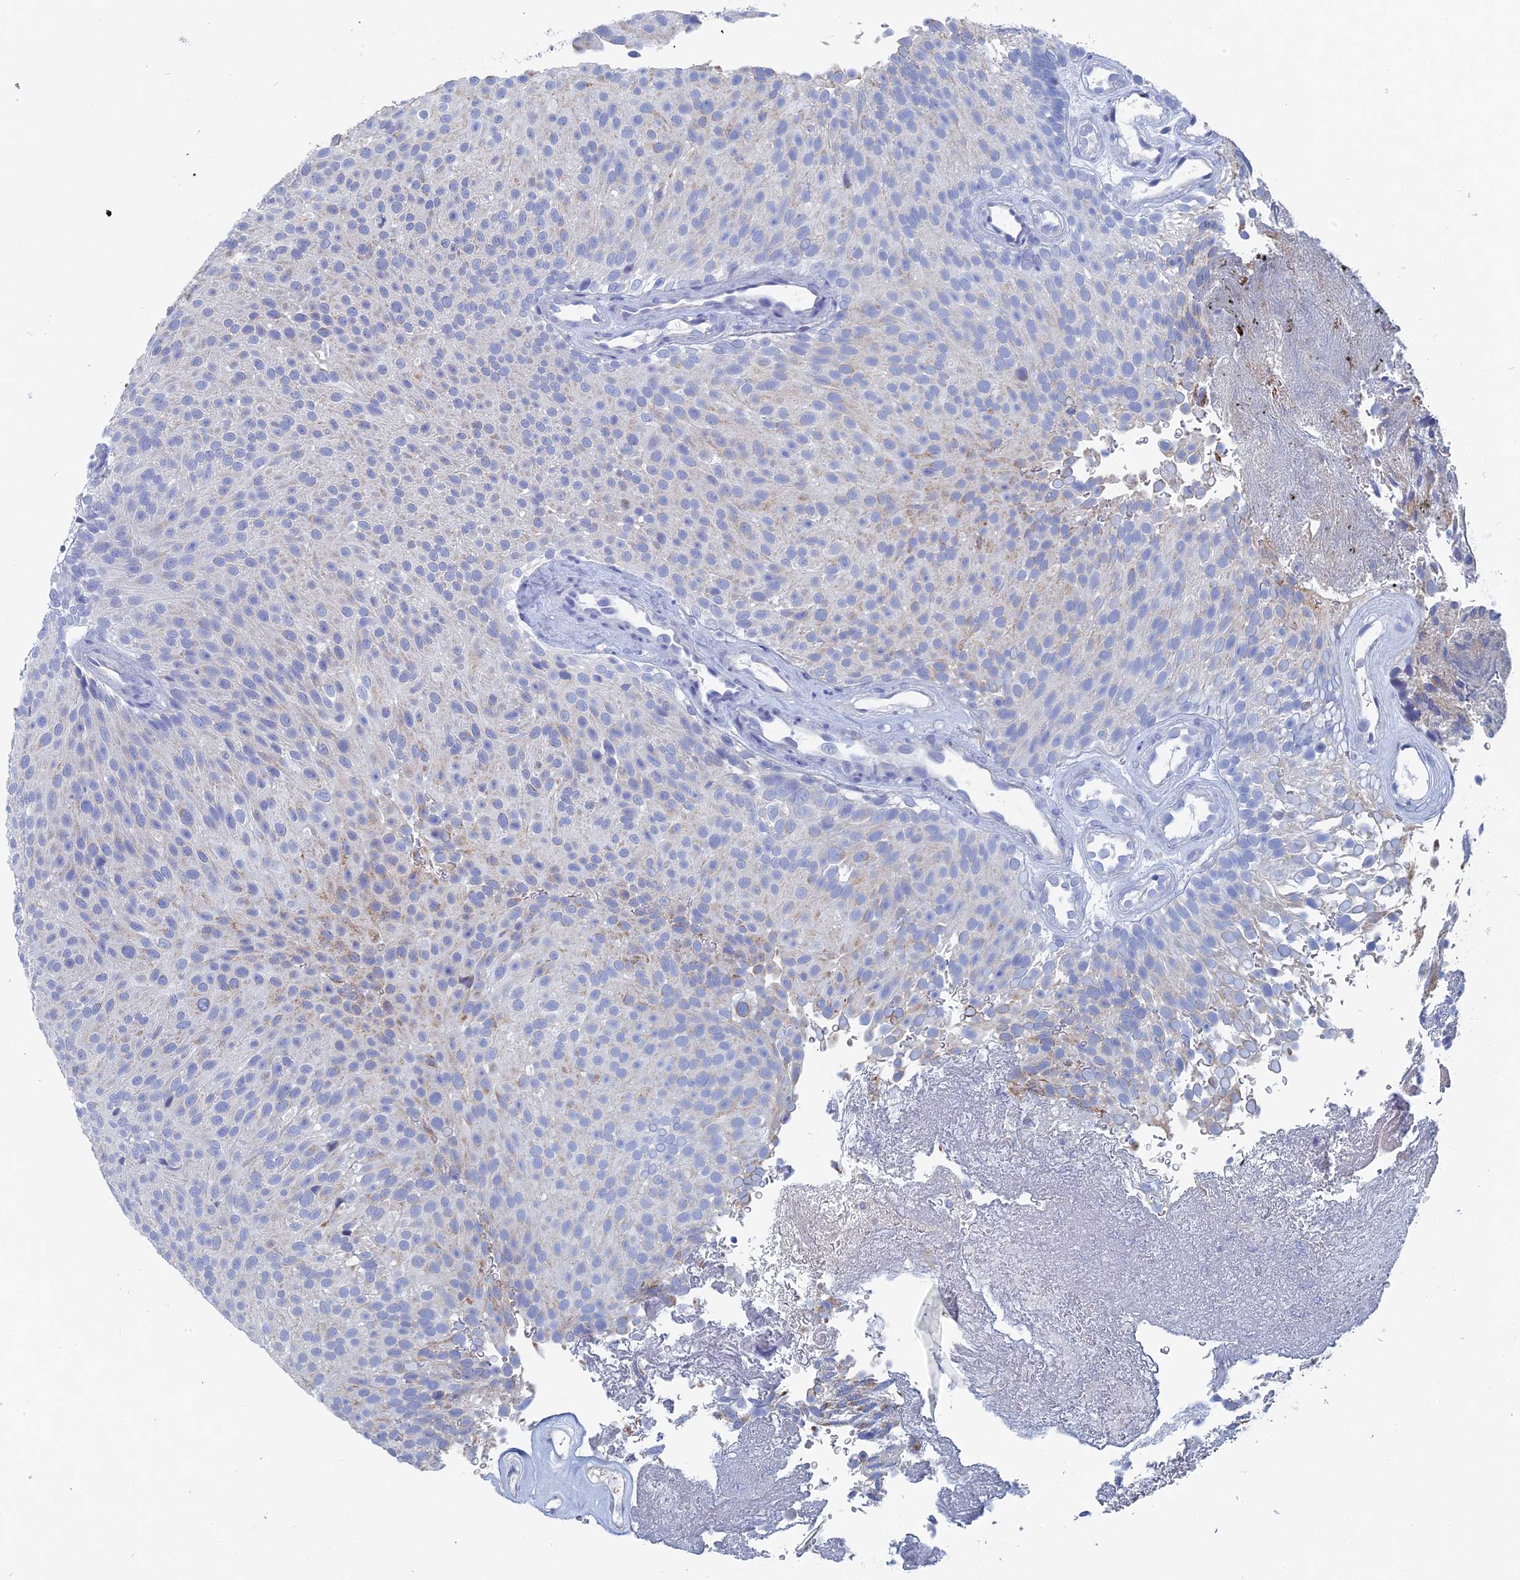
{"staining": {"intensity": "negative", "quantity": "none", "location": "none"}, "tissue": "urothelial cancer", "cell_type": "Tumor cells", "image_type": "cancer", "snomed": [{"axis": "morphology", "description": "Urothelial carcinoma, Low grade"}, {"axis": "topography", "description": "Urinary bladder"}], "caption": "Tumor cells are negative for protein expression in human low-grade urothelial carcinoma.", "gene": "HIGD1A", "patient": {"sex": "male", "age": 78}}